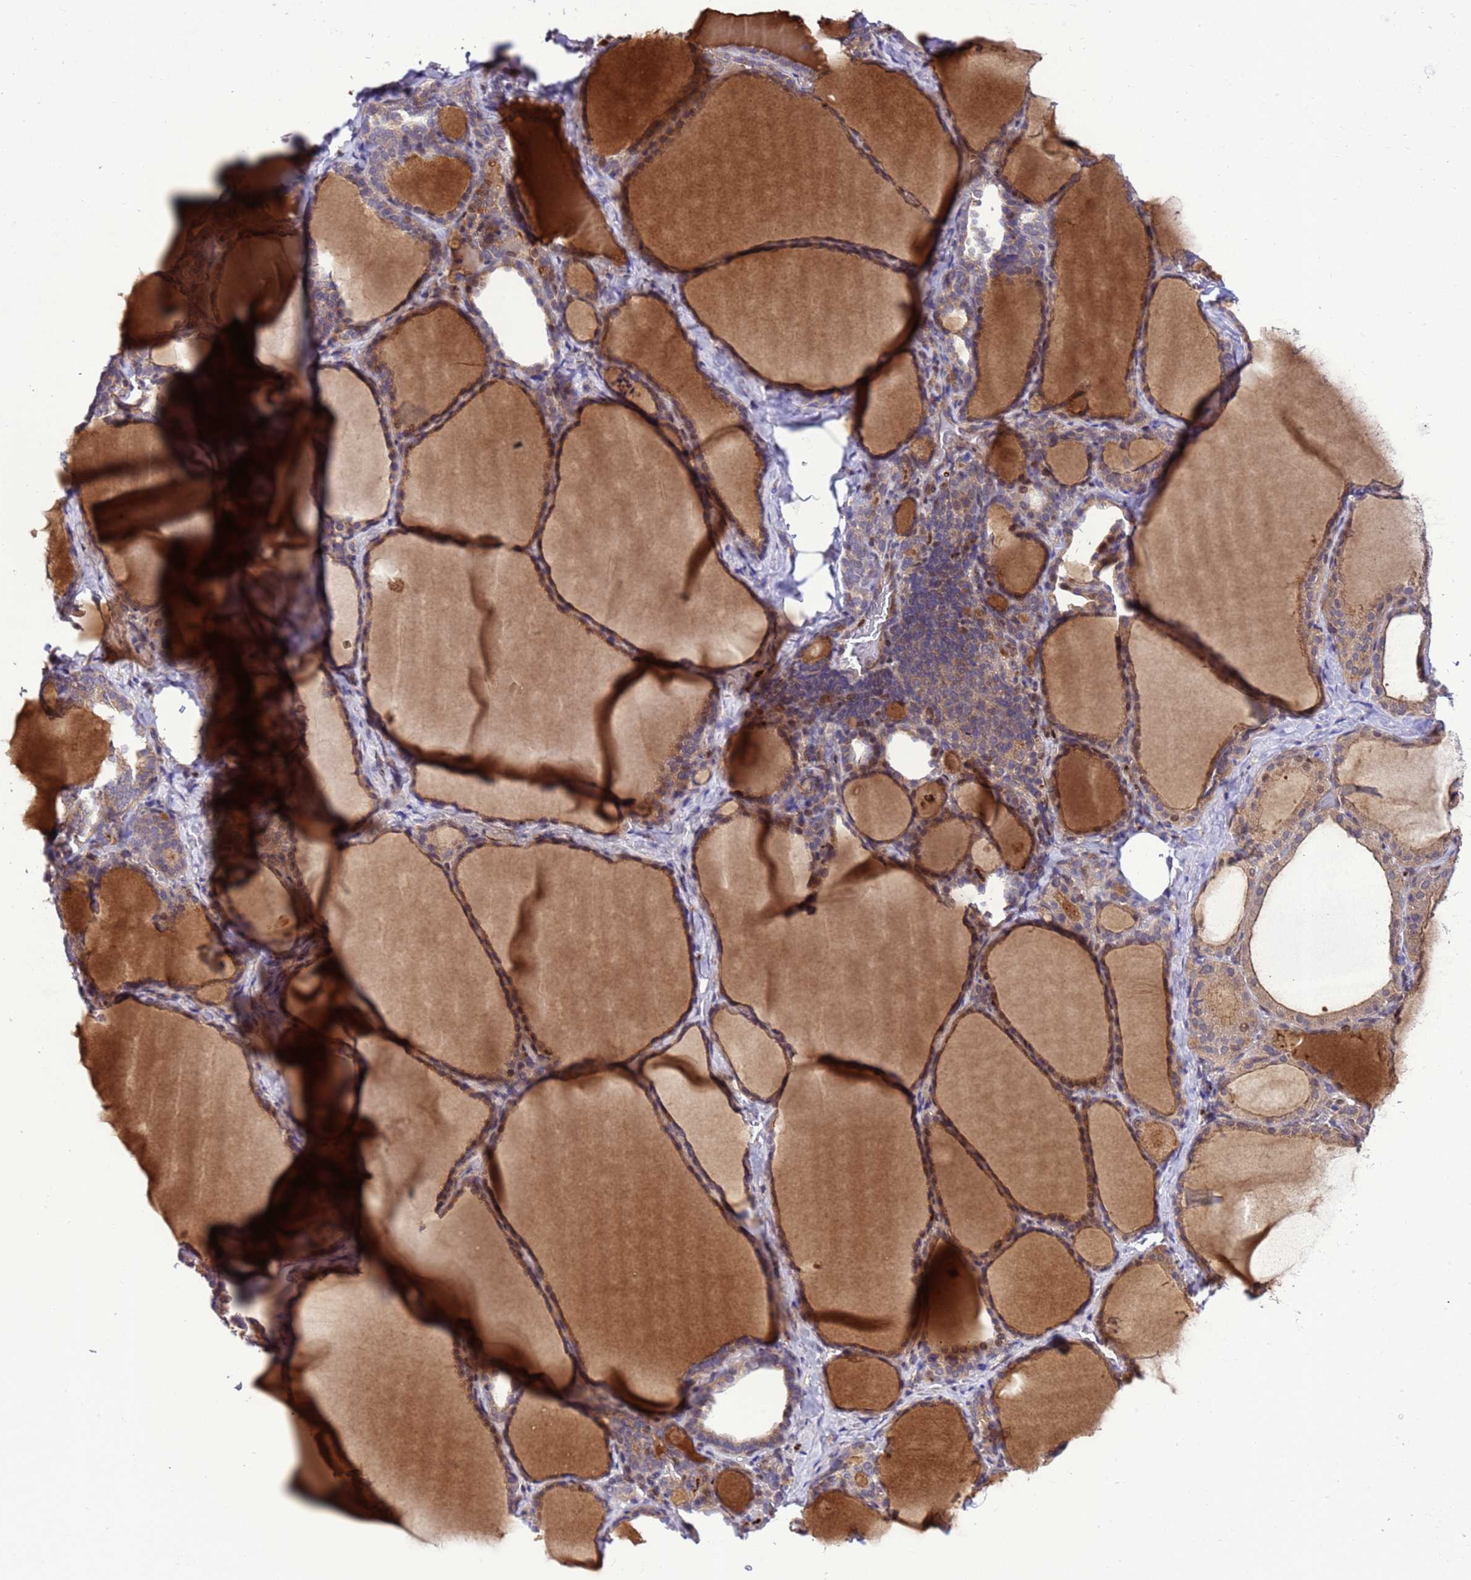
{"staining": {"intensity": "weak", "quantity": "25%-75%", "location": "cytoplasmic/membranous,nuclear"}, "tissue": "thyroid gland", "cell_type": "Glandular cells", "image_type": "normal", "snomed": [{"axis": "morphology", "description": "Normal tissue, NOS"}, {"axis": "topography", "description": "Thyroid gland"}], "caption": "This micrograph reveals immunohistochemistry staining of unremarkable human thyroid gland, with low weak cytoplasmic/membranous,nuclear positivity in about 25%-75% of glandular cells.", "gene": "RASD1", "patient": {"sex": "female", "age": 39}}